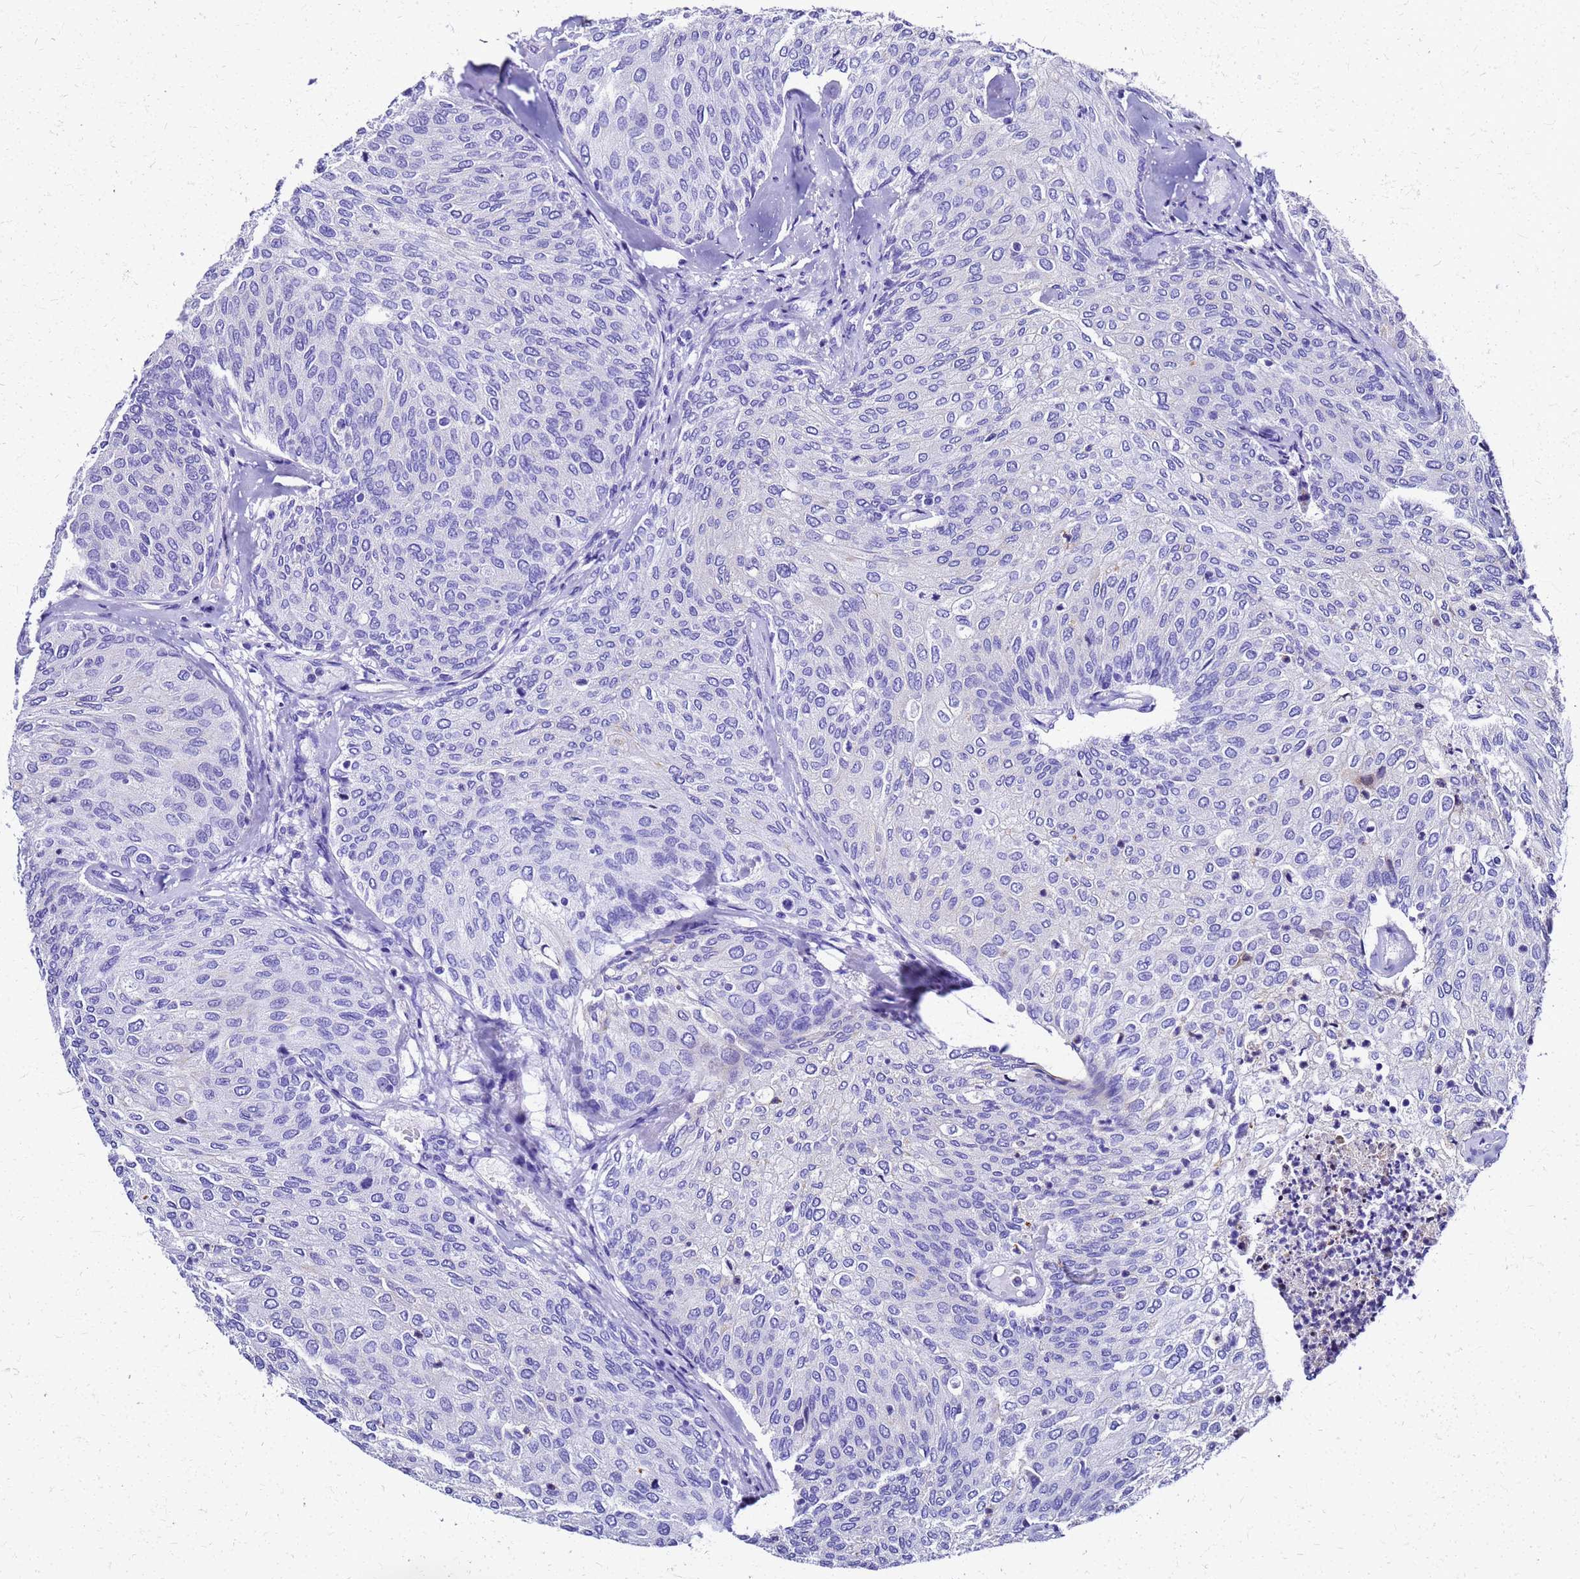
{"staining": {"intensity": "negative", "quantity": "none", "location": "none"}, "tissue": "urothelial cancer", "cell_type": "Tumor cells", "image_type": "cancer", "snomed": [{"axis": "morphology", "description": "Urothelial carcinoma, Low grade"}, {"axis": "topography", "description": "Urinary bladder"}], "caption": "Immunohistochemistry (IHC) micrograph of neoplastic tissue: urothelial cancer stained with DAB (3,3'-diaminobenzidine) displays no significant protein staining in tumor cells.", "gene": "SMIM21", "patient": {"sex": "female", "age": 79}}